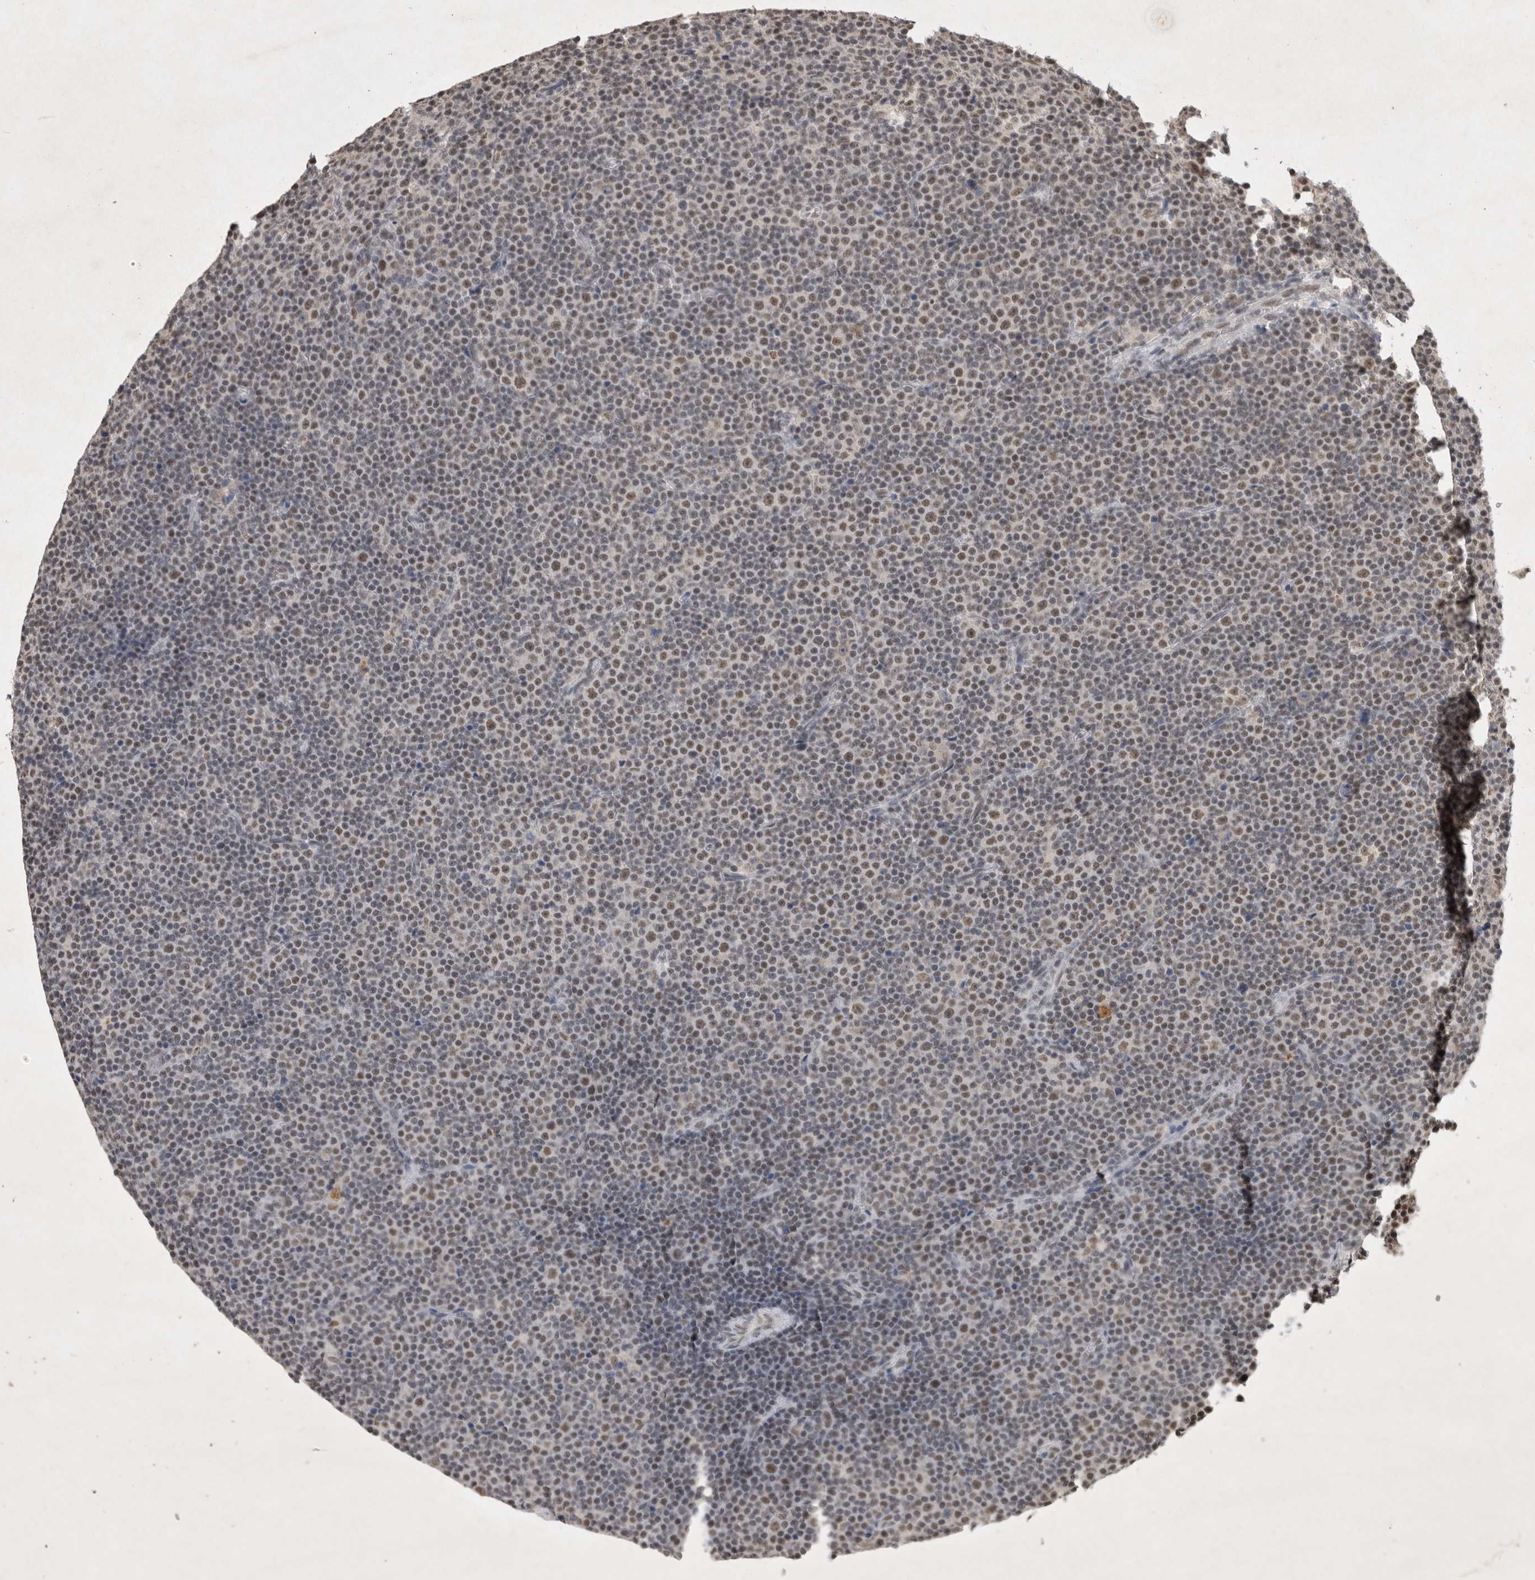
{"staining": {"intensity": "weak", "quantity": ">75%", "location": "nuclear"}, "tissue": "lymphoma", "cell_type": "Tumor cells", "image_type": "cancer", "snomed": [{"axis": "morphology", "description": "Malignant lymphoma, non-Hodgkin's type, Low grade"}, {"axis": "topography", "description": "Lymph node"}], "caption": "Low-grade malignant lymphoma, non-Hodgkin's type tissue shows weak nuclear positivity in approximately >75% of tumor cells, visualized by immunohistochemistry. Immunohistochemistry (ihc) stains the protein of interest in brown and the nuclei are stained blue.", "gene": "XRCC5", "patient": {"sex": "female", "age": 67}}